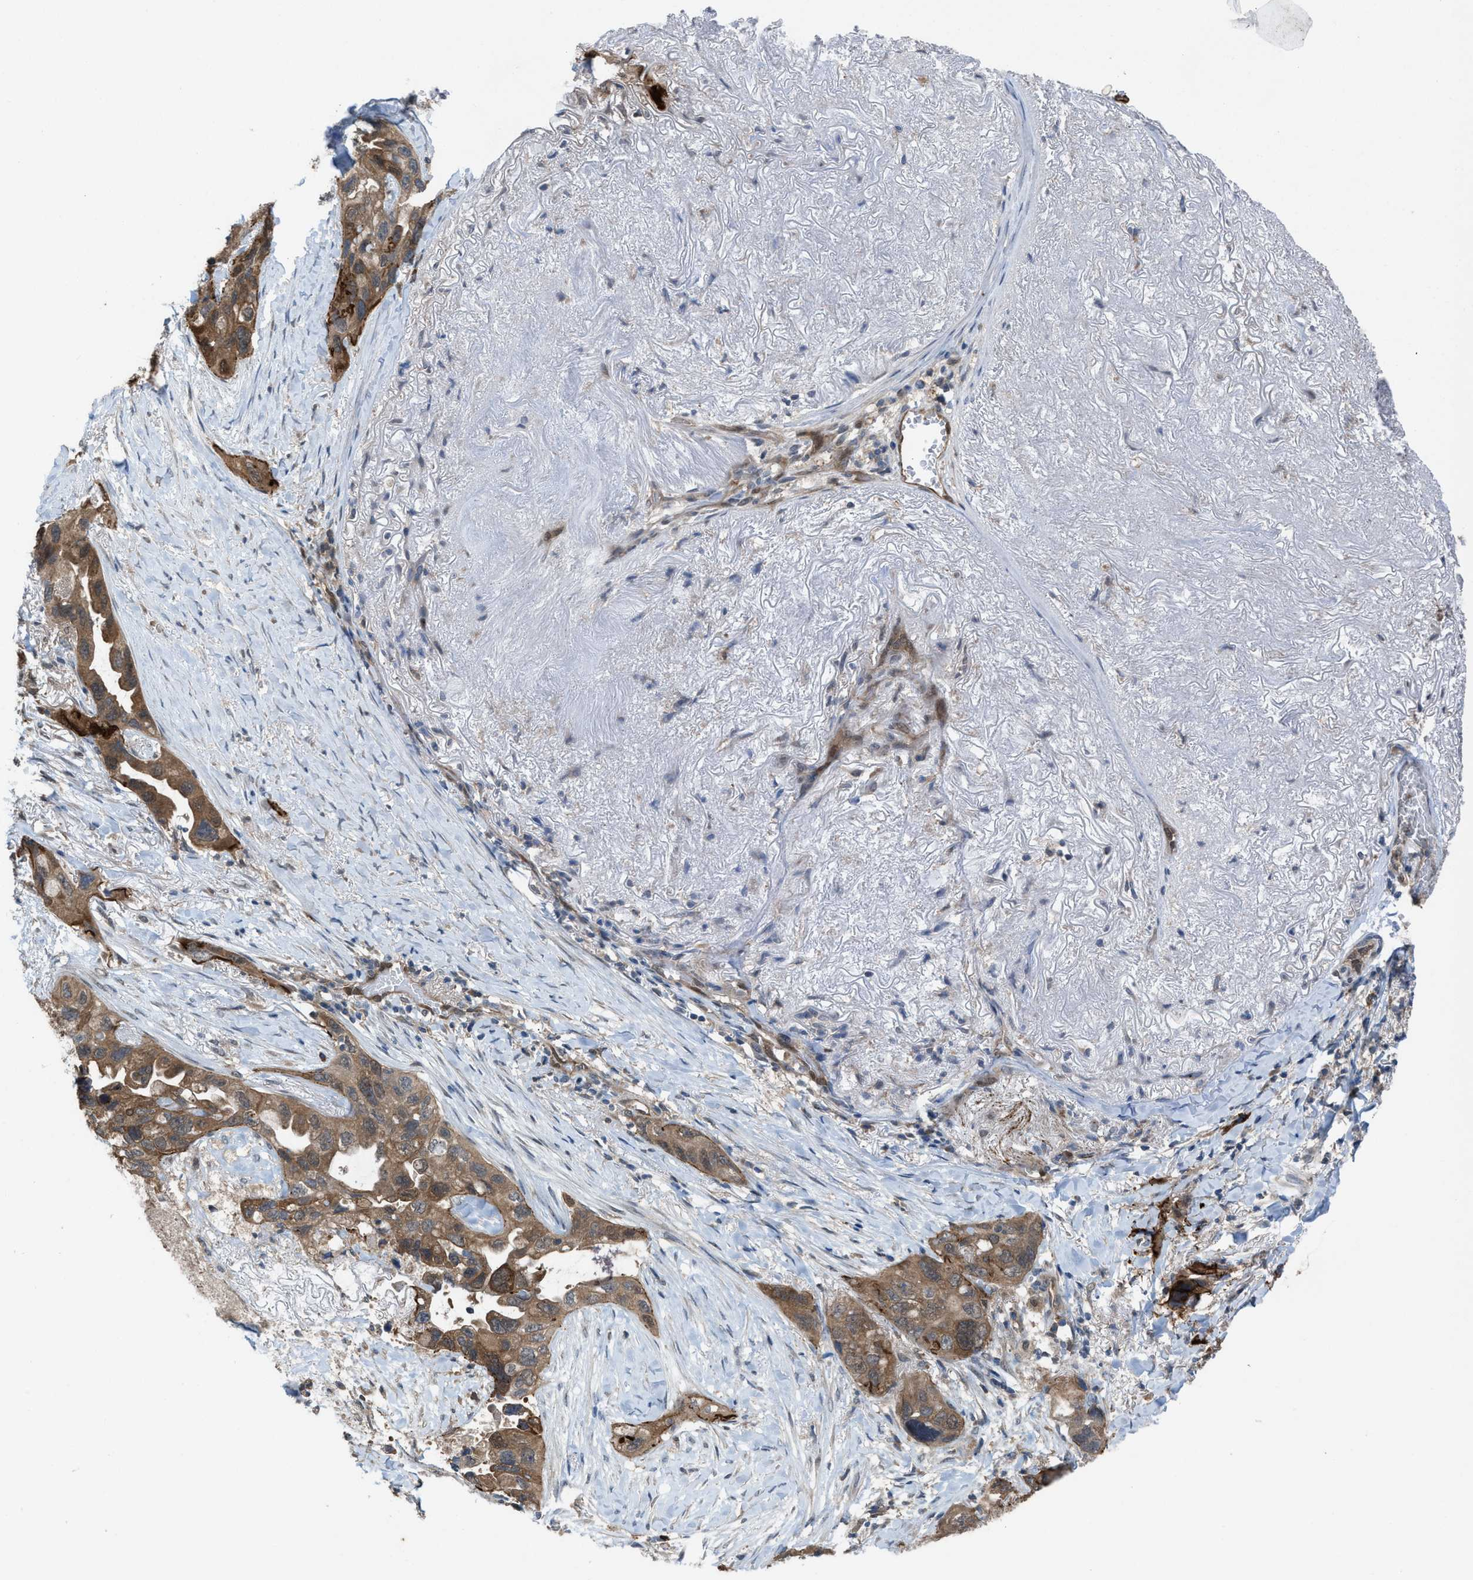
{"staining": {"intensity": "strong", "quantity": ">75%", "location": "cytoplasmic/membranous"}, "tissue": "lung cancer", "cell_type": "Tumor cells", "image_type": "cancer", "snomed": [{"axis": "morphology", "description": "Squamous cell carcinoma, NOS"}, {"axis": "topography", "description": "Lung"}], "caption": "Protein expression analysis of lung cancer displays strong cytoplasmic/membranous expression in about >75% of tumor cells.", "gene": "PLAA", "patient": {"sex": "female", "age": 73}}